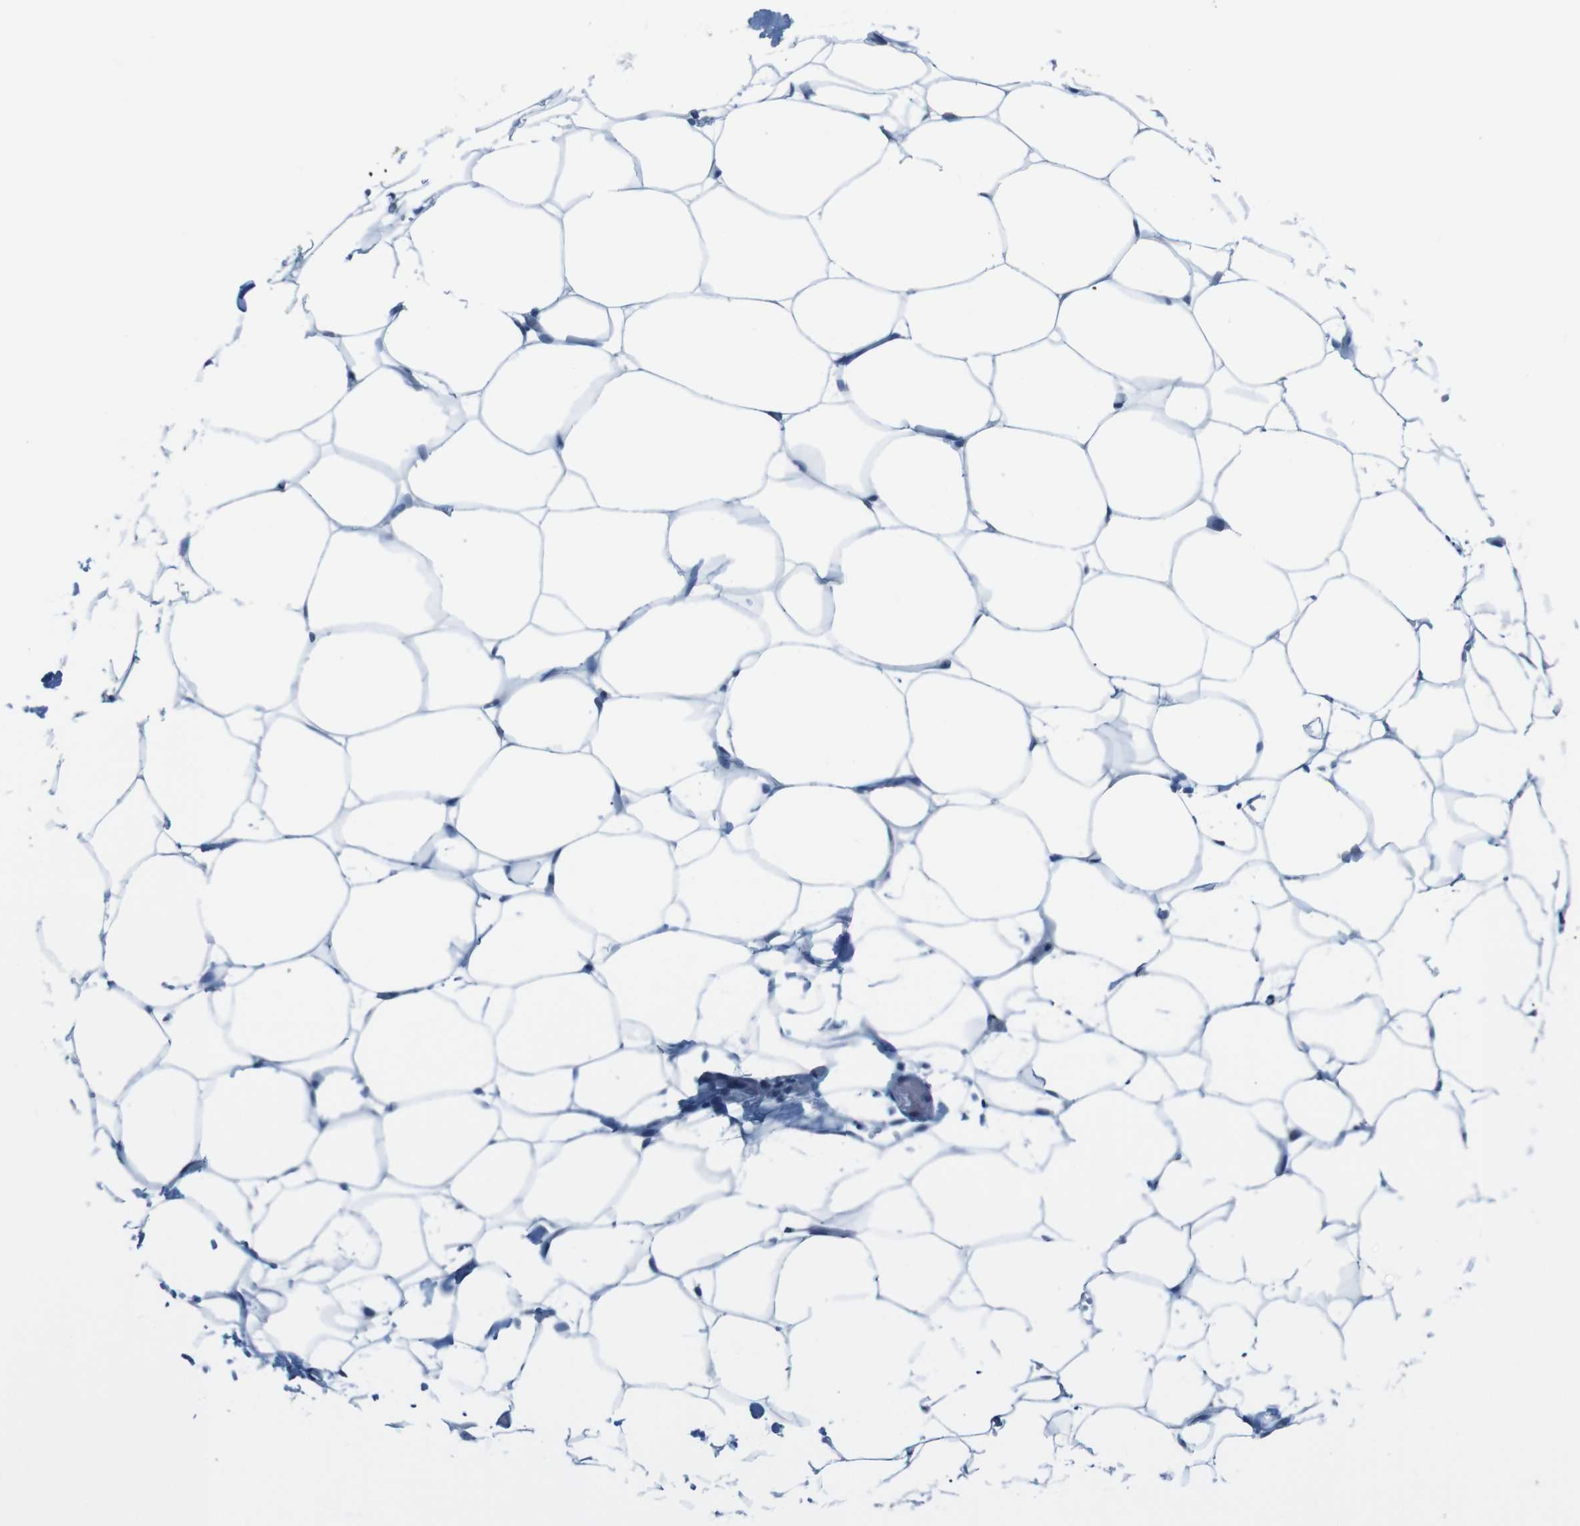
{"staining": {"intensity": "negative", "quantity": "none", "location": "none"}, "tissue": "adipose tissue", "cell_type": "Adipocytes", "image_type": "normal", "snomed": [{"axis": "morphology", "description": "Normal tissue, NOS"}, {"axis": "topography", "description": "Breast"}, {"axis": "topography", "description": "Adipose tissue"}], "caption": "Immunohistochemistry histopathology image of normal human adipose tissue stained for a protein (brown), which exhibits no expression in adipocytes.", "gene": "NANOS2", "patient": {"sex": "female", "age": 25}}